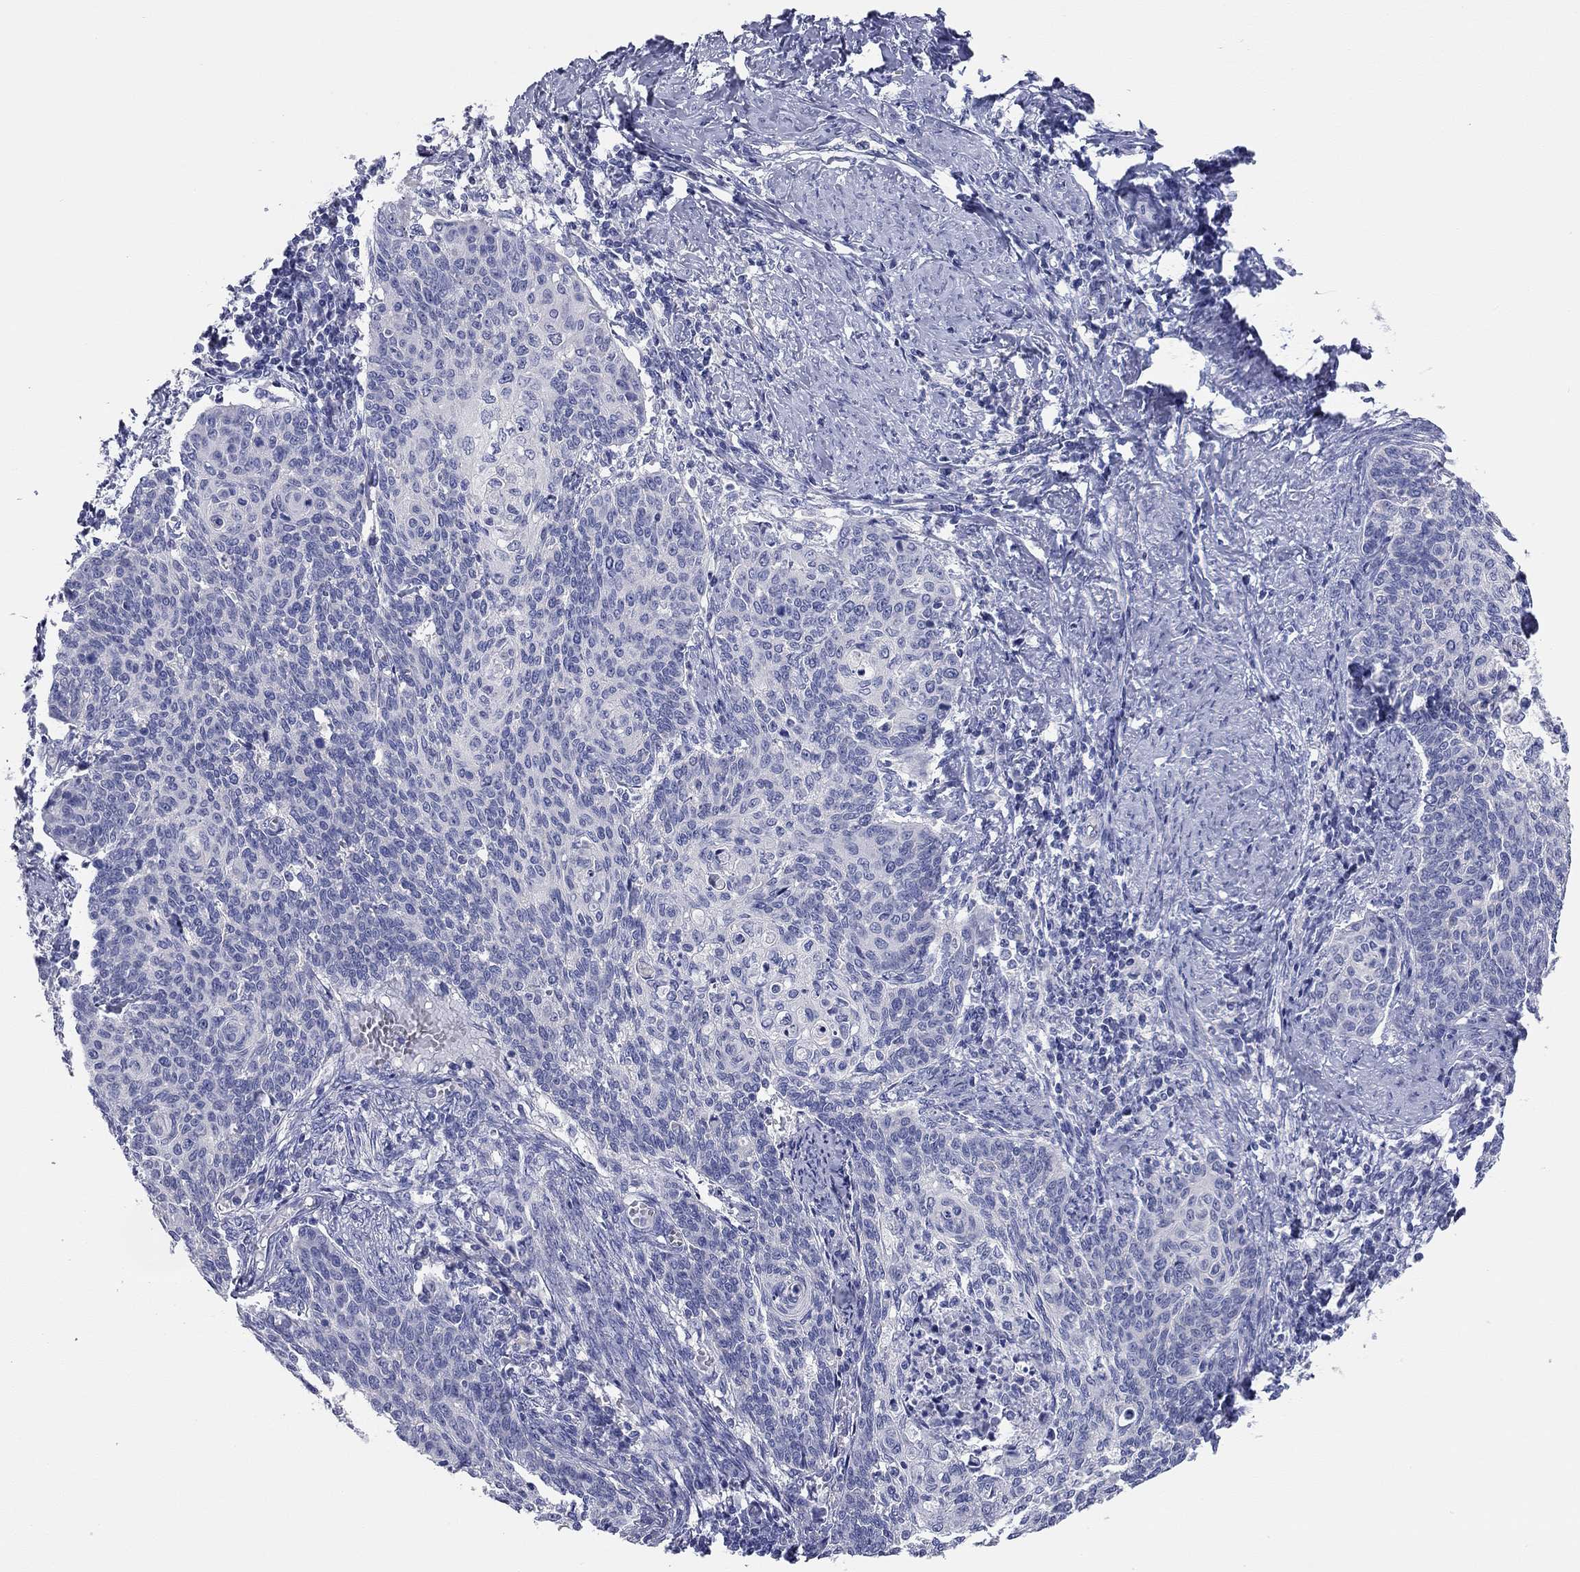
{"staining": {"intensity": "negative", "quantity": "none", "location": "none"}, "tissue": "cervical cancer", "cell_type": "Tumor cells", "image_type": "cancer", "snomed": [{"axis": "morphology", "description": "Normal tissue, NOS"}, {"axis": "morphology", "description": "Squamous cell carcinoma, NOS"}, {"axis": "topography", "description": "Cervix"}], "caption": "Human cervical cancer (squamous cell carcinoma) stained for a protein using IHC shows no expression in tumor cells.", "gene": "TMEM221", "patient": {"sex": "female", "age": 39}}